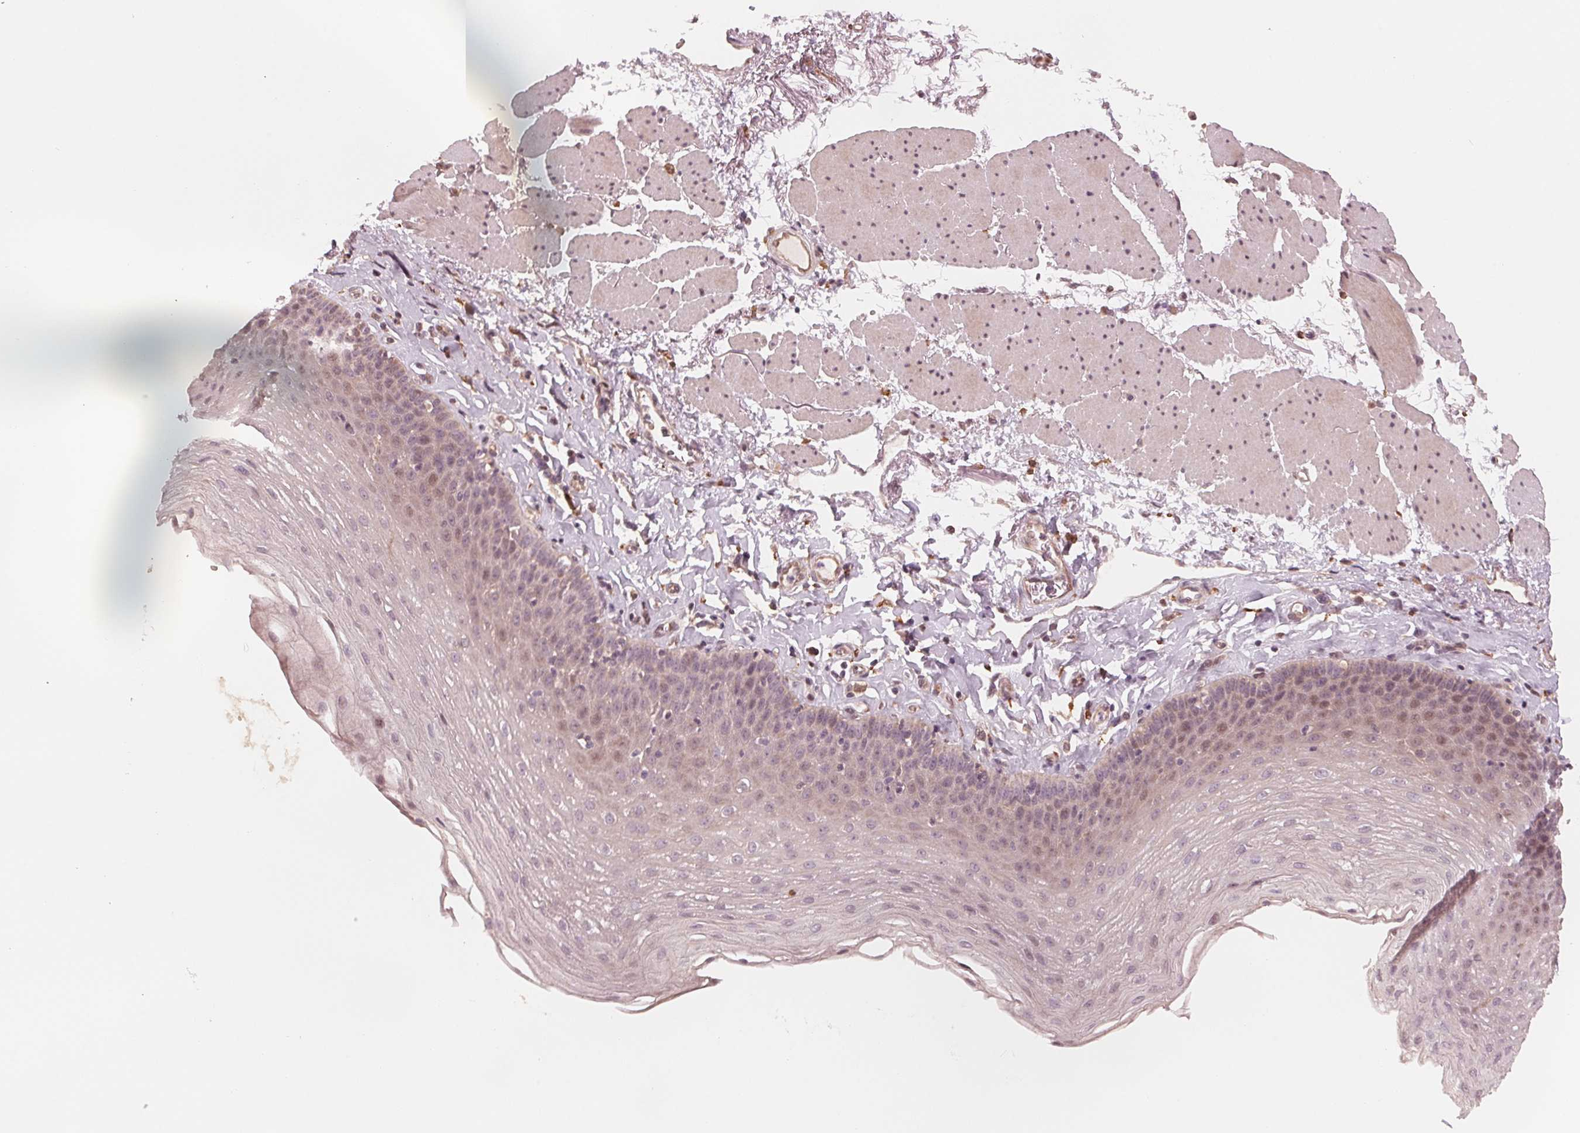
{"staining": {"intensity": "weak", "quantity": "<25%", "location": "nuclear"}, "tissue": "esophagus", "cell_type": "Squamous epithelial cells", "image_type": "normal", "snomed": [{"axis": "morphology", "description": "Normal tissue, NOS"}, {"axis": "topography", "description": "Esophagus"}], "caption": "High magnification brightfield microscopy of unremarkable esophagus stained with DAB (brown) and counterstained with hematoxylin (blue): squamous epithelial cells show no significant expression. (Brightfield microscopy of DAB (3,3'-diaminobenzidine) immunohistochemistry (IHC) at high magnification).", "gene": "IL9R", "patient": {"sex": "female", "age": 81}}